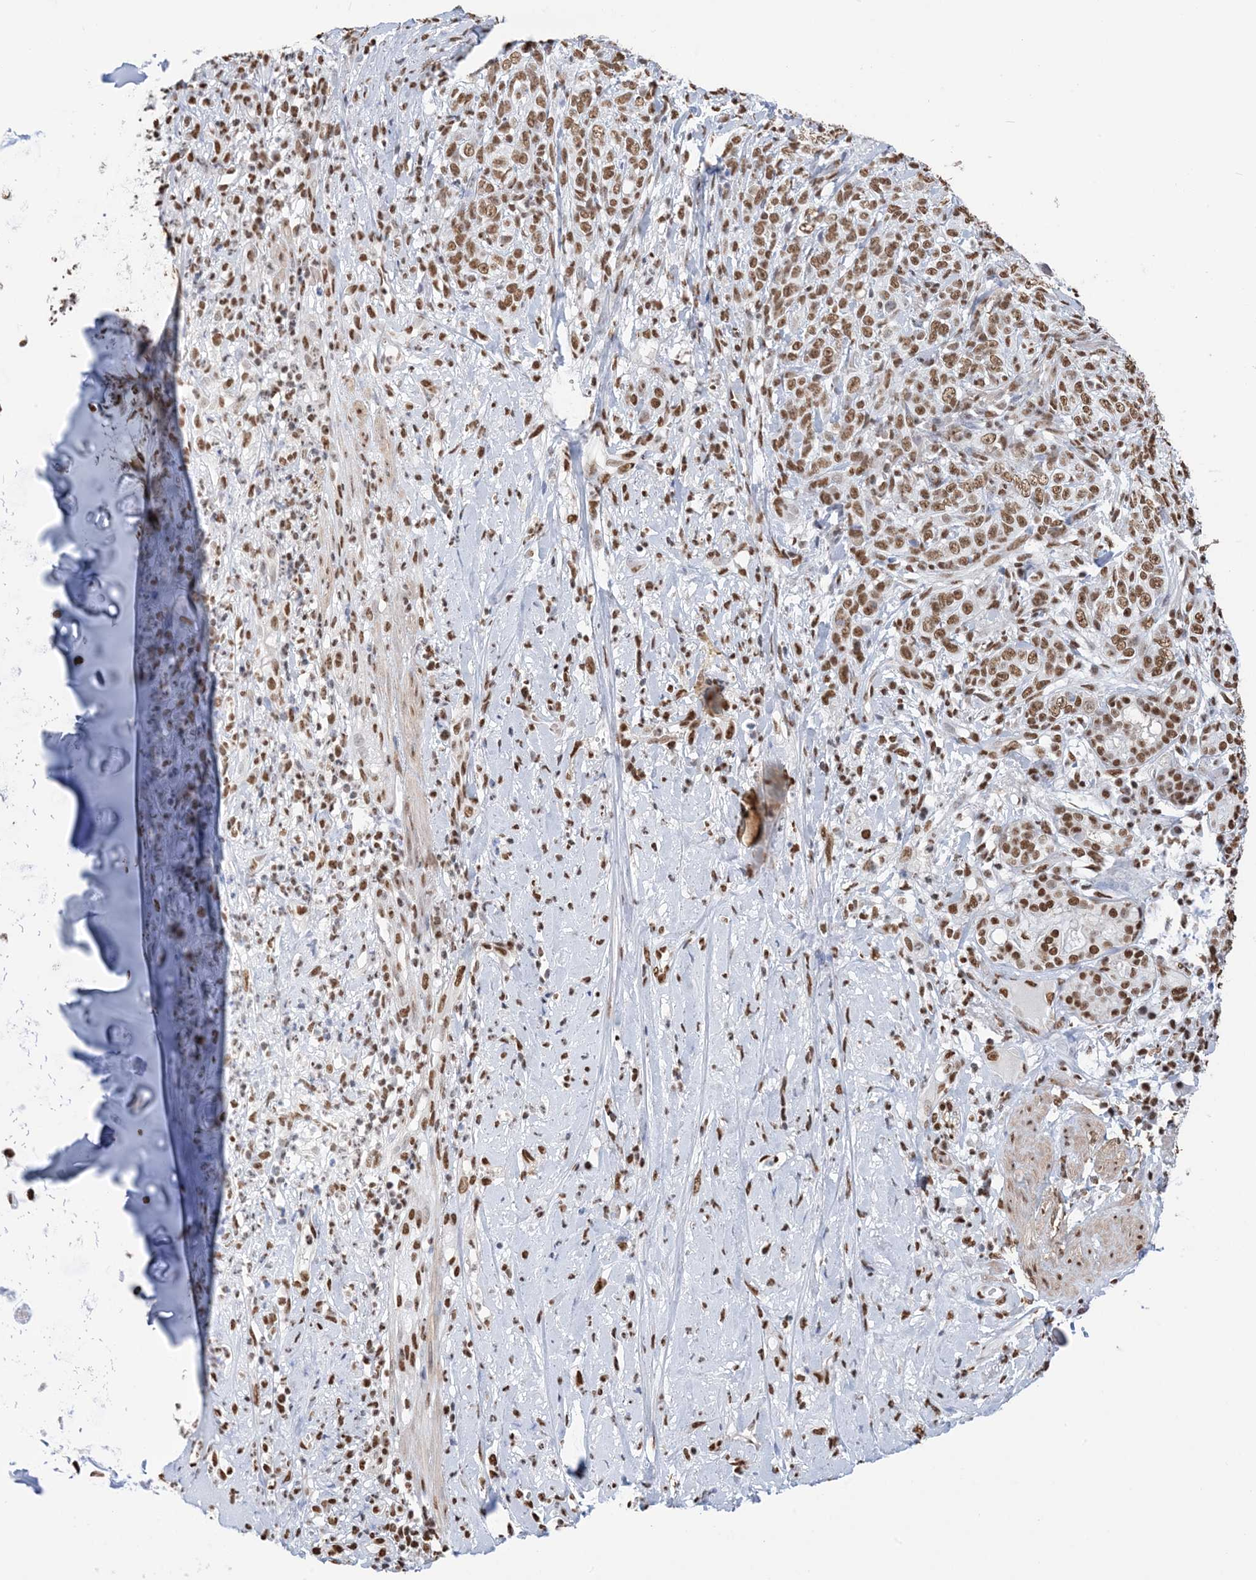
{"staining": {"intensity": "moderate", "quantity": "25%-75%", "location": "nuclear"}, "tissue": "adipose tissue", "cell_type": "Adipocytes", "image_type": "normal", "snomed": [{"axis": "morphology", "description": "Normal tissue, NOS"}, {"axis": "morphology", "description": "Basal cell carcinoma"}, {"axis": "topography", "description": "Cartilage tissue"}, {"axis": "topography", "description": "Nasopharynx"}, {"axis": "topography", "description": "Oral tissue"}], "caption": "Immunohistochemistry (DAB) staining of benign human adipose tissue reveals moderate nuclear protein positivity in approximately 25%-75% of adipocytes. The protein of interest is shown in brown color, while the nuclei are stained blue.", "gene": "ZNF792", "patient": {"sex": "female", "age": 77}}